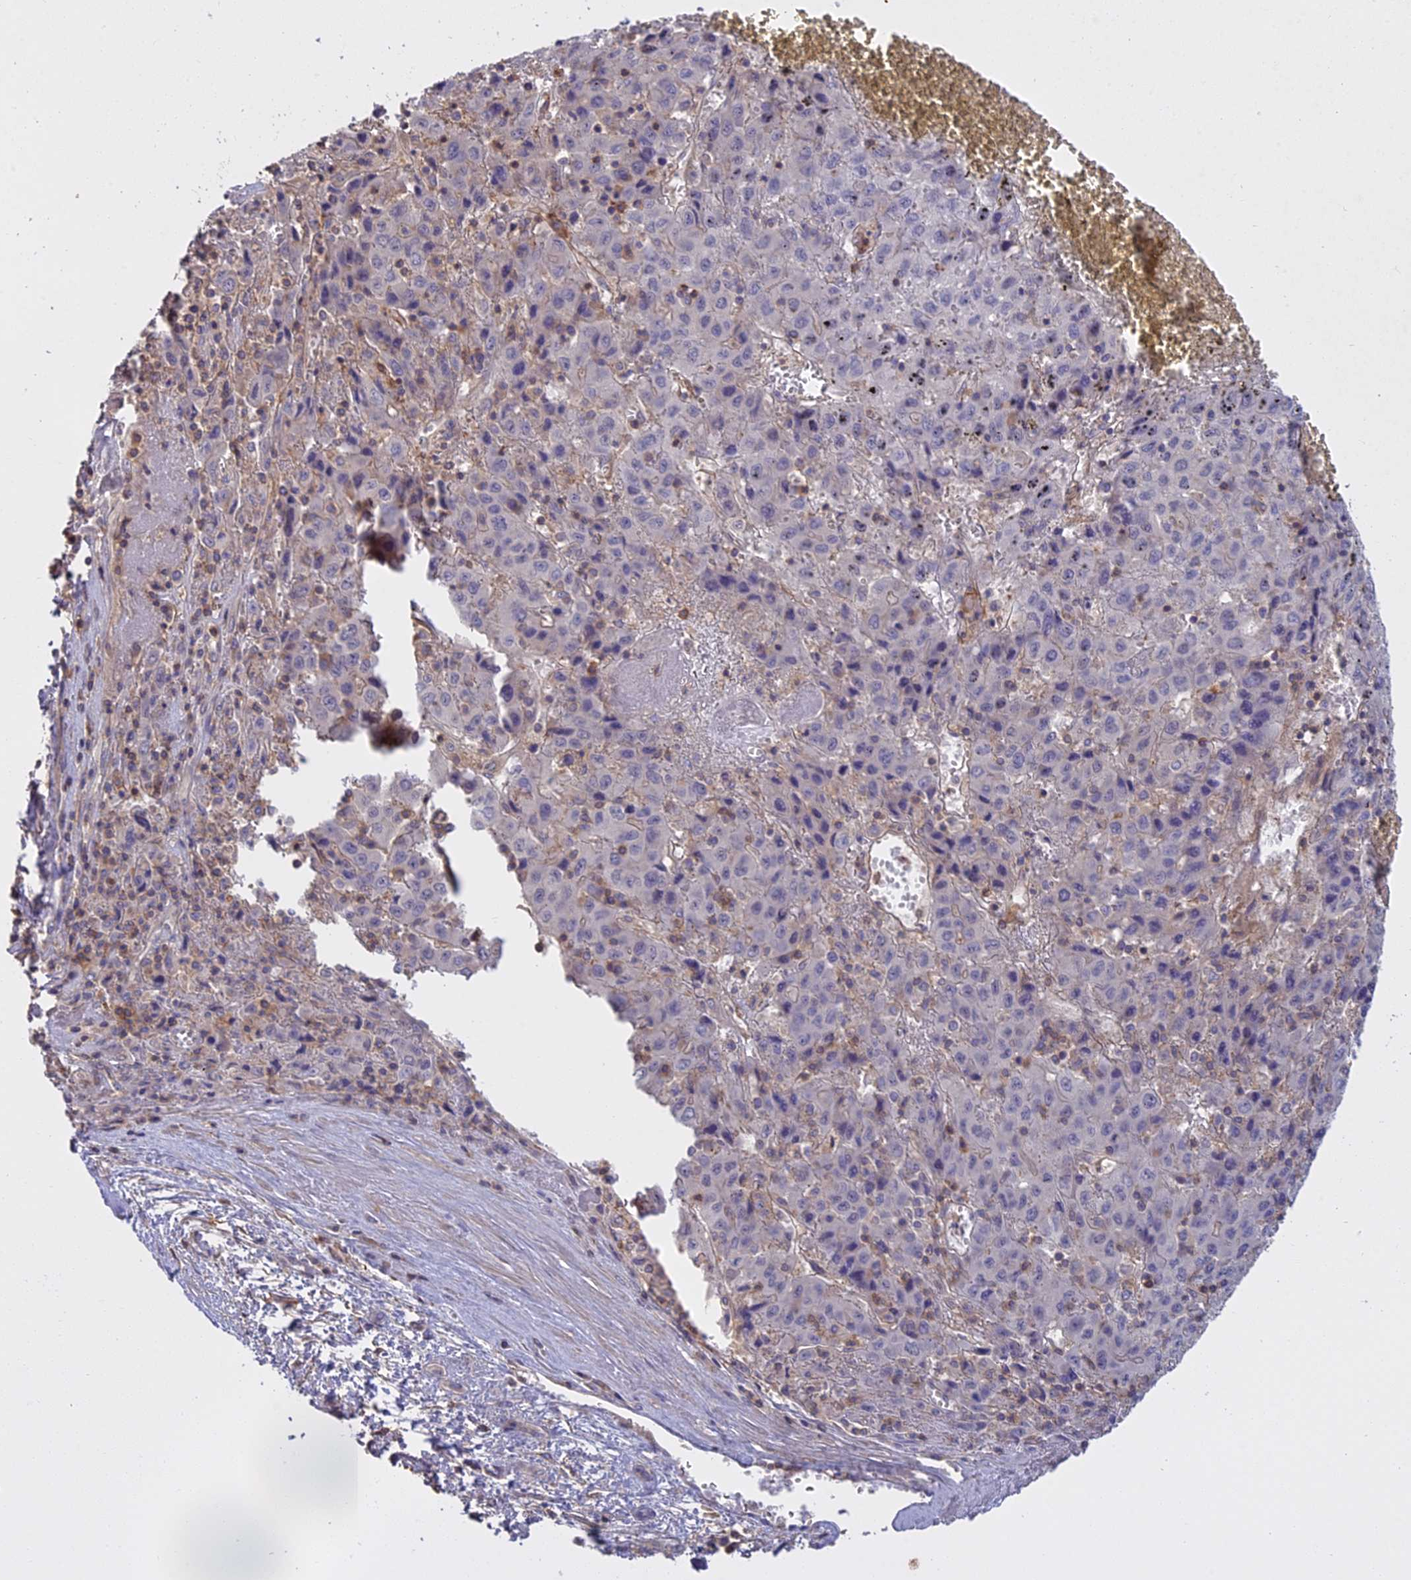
{"staining": {"intensity": "negative", "quantity": "none", "location": "none"}, "tissue": "liver cancer", "cell_type": "Tumor cells", "image_type": "cancer", "snomed": [{"axis": "morphology", "description": "Carcinoma, Hepatocellular, NOS"}, {"axis": "topography", "description": "Liver"}], "caption": "IHC histopathology image of hepatocellular carcinoma (liver) stained for a protein (brown), which shows no expression in tumor cells. (Immunohistochemistry (ihc), brightfield microscopy, high magnification).", "gene": "CFAP119", "patient": {"sex": "female", "age": 53}}